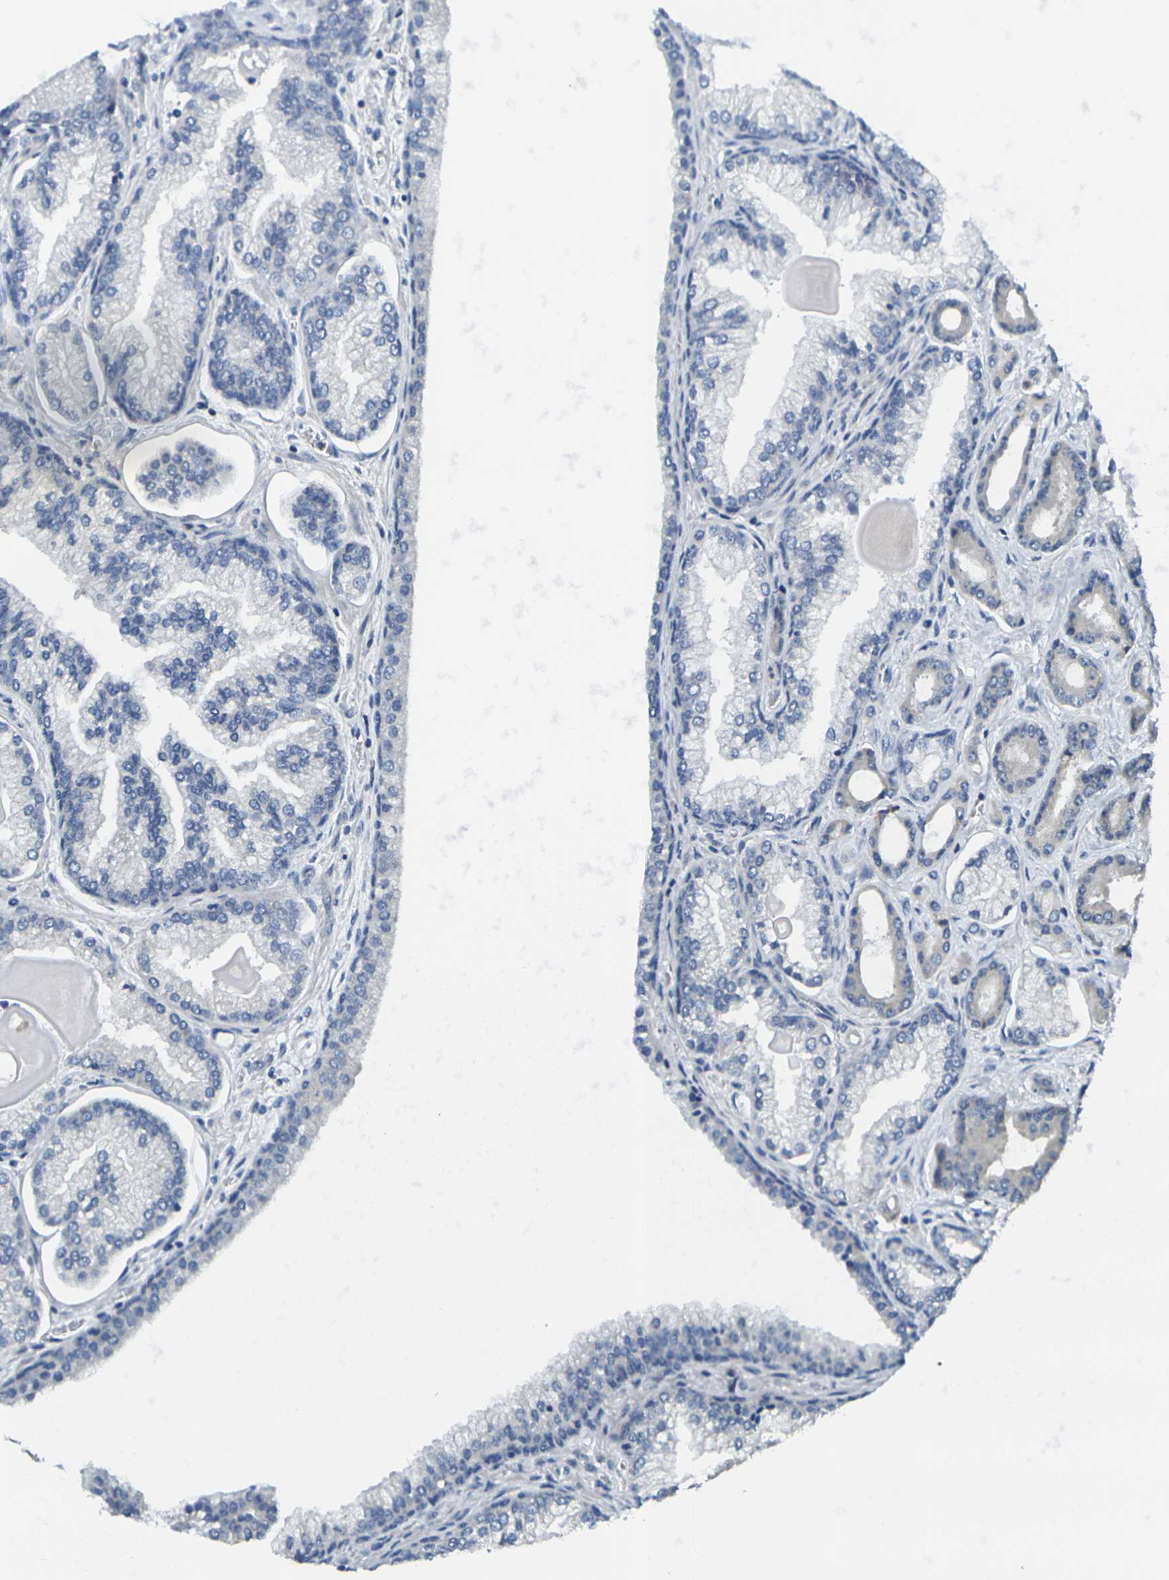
{"staining": {"intensity": "moderate", "quantity": "25%-75%", "location": "cytoplasmic/membranous"}, "tissue": "prostate cancer", "cell_type": "Tumor cells", "image_type": "cancer", "snomed": [{"axis": "morphology", "description": "Adenocarcinoma, Low grade"}, {"axis": "topography", "description": "Prostate"}], "caption": "Human prostate cancer stained with a brown dye displays moderate cytoplasmic/membranous positive positivity in approximately 25%-75% of tumor cells.", "gene": "MINAR2", "patient": {"sex": "male", "age": 59}}